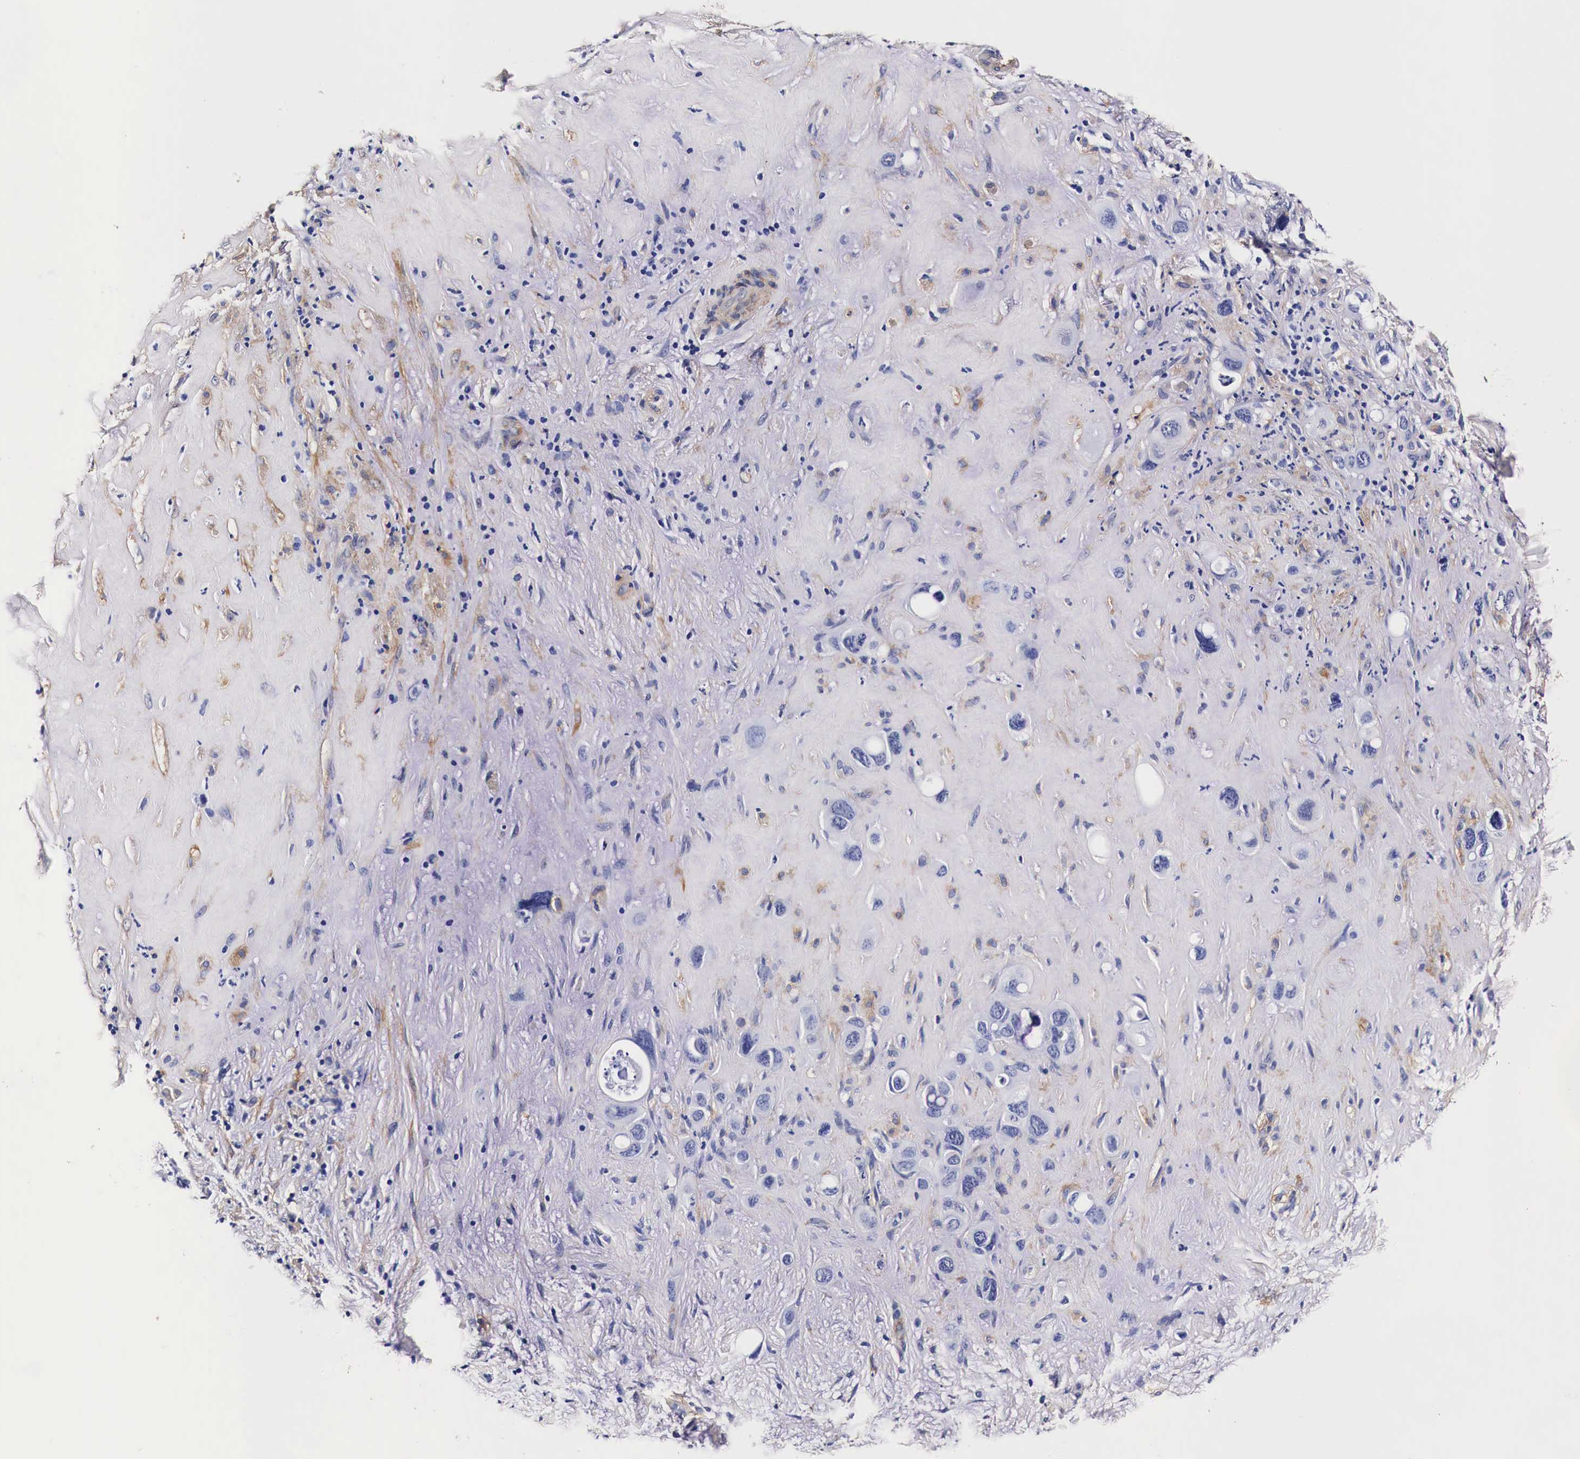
{"staining": {"intensity": "negative", "quantity": "none", "location": "none"}, "tissue": "liver cancer", "cell_type": "Tumor cells", "image_type": "cancer", "snomed": [{"axis": "morphology", "description": "Cholangiocarcinoma"}, {"axis": "topography", "description": "Liver"}], "caption": "Image shows no protein positivity in tumor cells of cholangiocarcinoma (liver) tissue. The staining was performed using DAB to visualize the protein expression in brown, while the nuclei were stained in blue with hematoxylin (Magnification: 20x).", "gene": "HSPB1", "patient": {"sex": "female", "age": 79}}